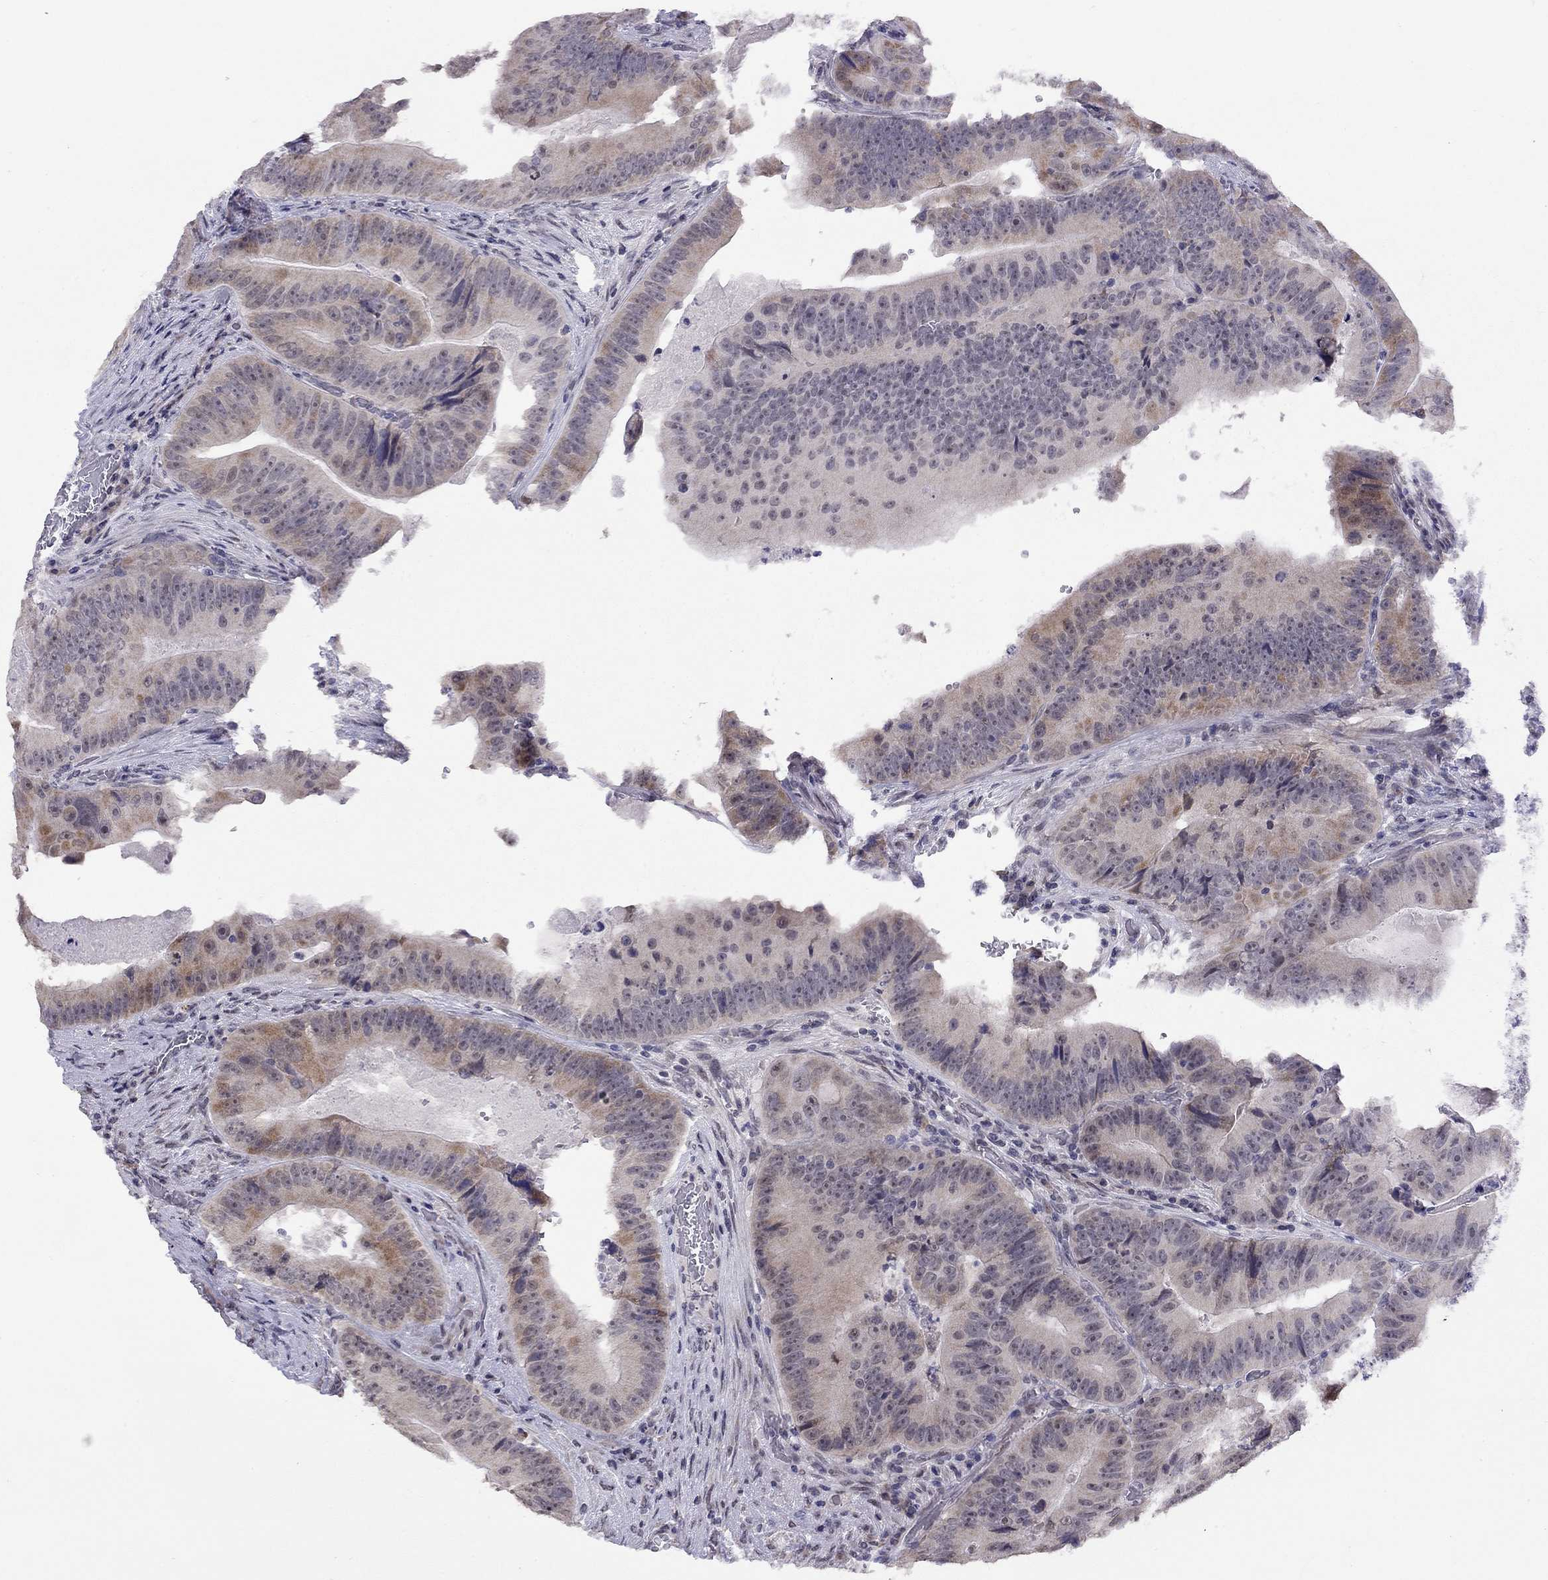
{"staining": {"intensity": "weak", "quantity": "<25%", "location": "cytoplasmic/membranous"}, "tissue": "colorectal cancer", "cell_type": "Tumor cells", "image_type": "cancer", "snomed": [{"axis": "morphology", "description": "Adenocarcinoma, NOS"}, {"axis": "topography", "description": "Colon"}], "caption": "Image shows no protein staining in tumor cells of adenocarcinoma (colorectal) tissue.", "gene": "HES5", "patient": {"sex": "female", "age": 86}}